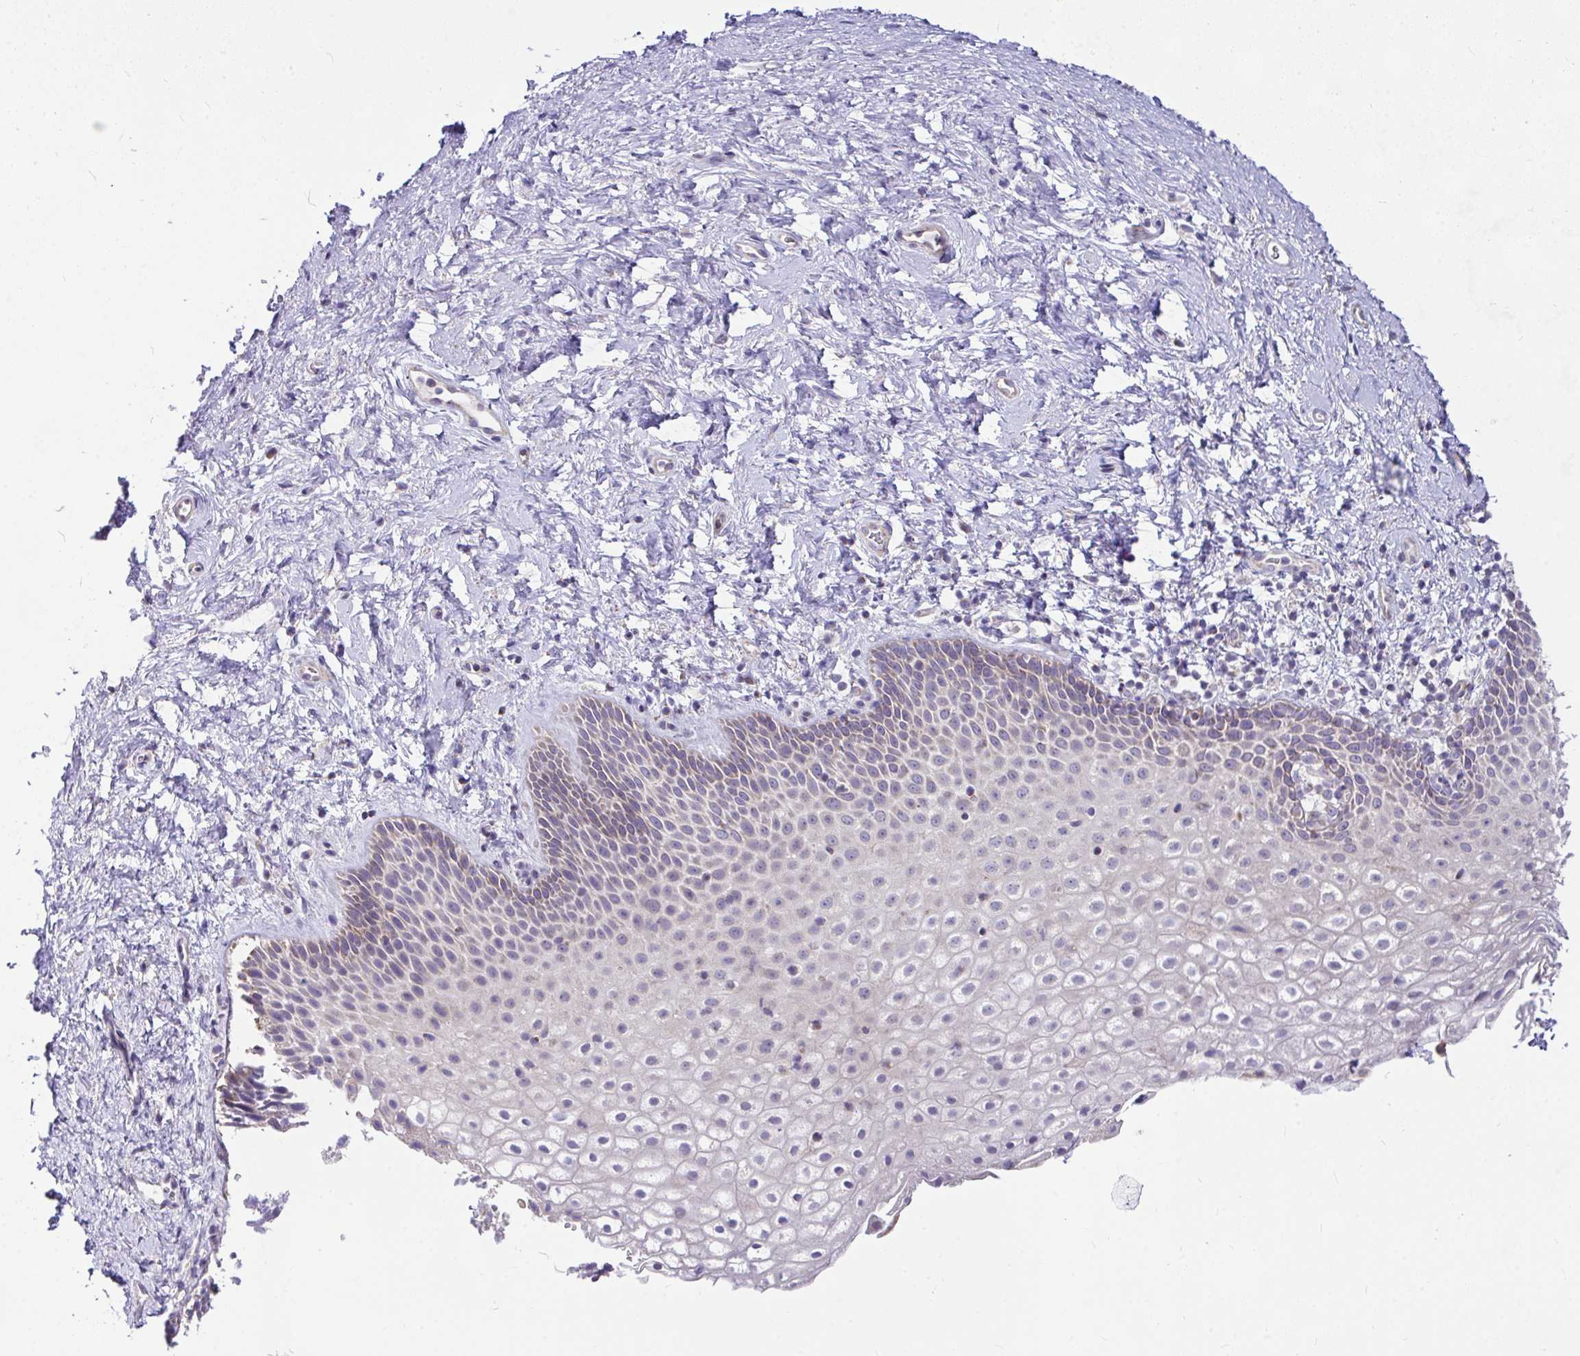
{"staining": {"intensity": "weak", "quantity": "<25%", "location": "cytoplasmic/membranous"}, "tissue": "vagina", "cell_type": "Squamous epithelial cells", "image_type": "normal", "snomed": [{"axis": "morphology", "description": "Normal tissue, NOS"}, {"axis": "topography", "description": "Vagina"}], "caption": "A high-resolution photomicrograph shows IHC staining of benign vagina, which displays no significant expression in squamous epithelial cells.", "gene": "CEP63", "patient": {"sex": "female", "age": 61}}